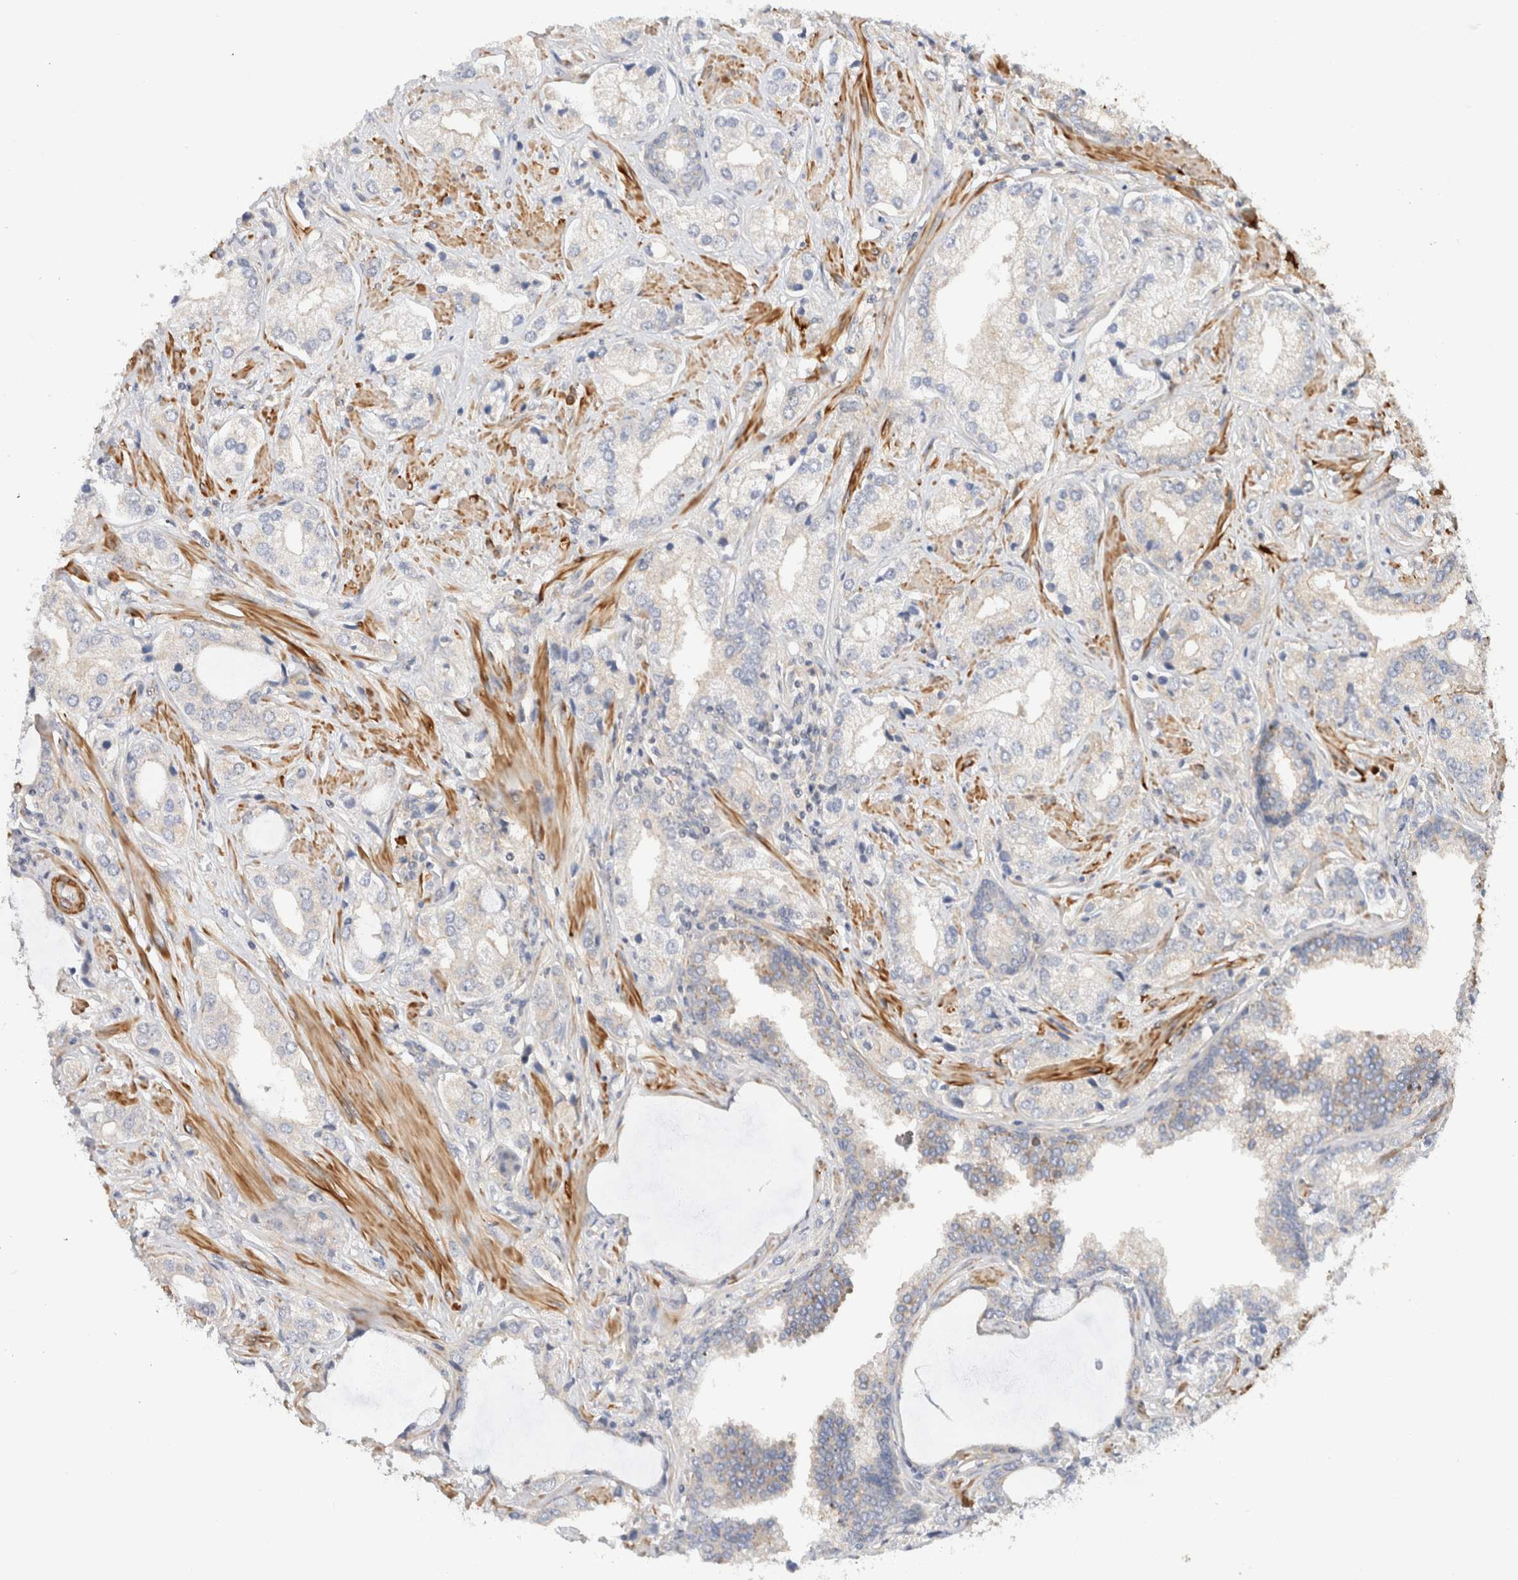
{"staining": {"intensity": "negative", "quantity": "none", "location": "none"}, "tissue": "prostate cancer", "cell_type": "Tumor cells", "image_type": "cancer", "snomed": [{"axis": "morphology", "description": "Adenocarcinoma, High grade"}, {"axis": "topography", "description": "Prostate"}], "caption": "This photomicrograph is of high-grade adenocarcinoma (prostate) stained with immunohistochemistry to label a protein in brown with the nuclei are counter-stained blue. There is no expression in tumor cells.", "gene": "ID3", "patient": {"sex": "male", "age": 66}}